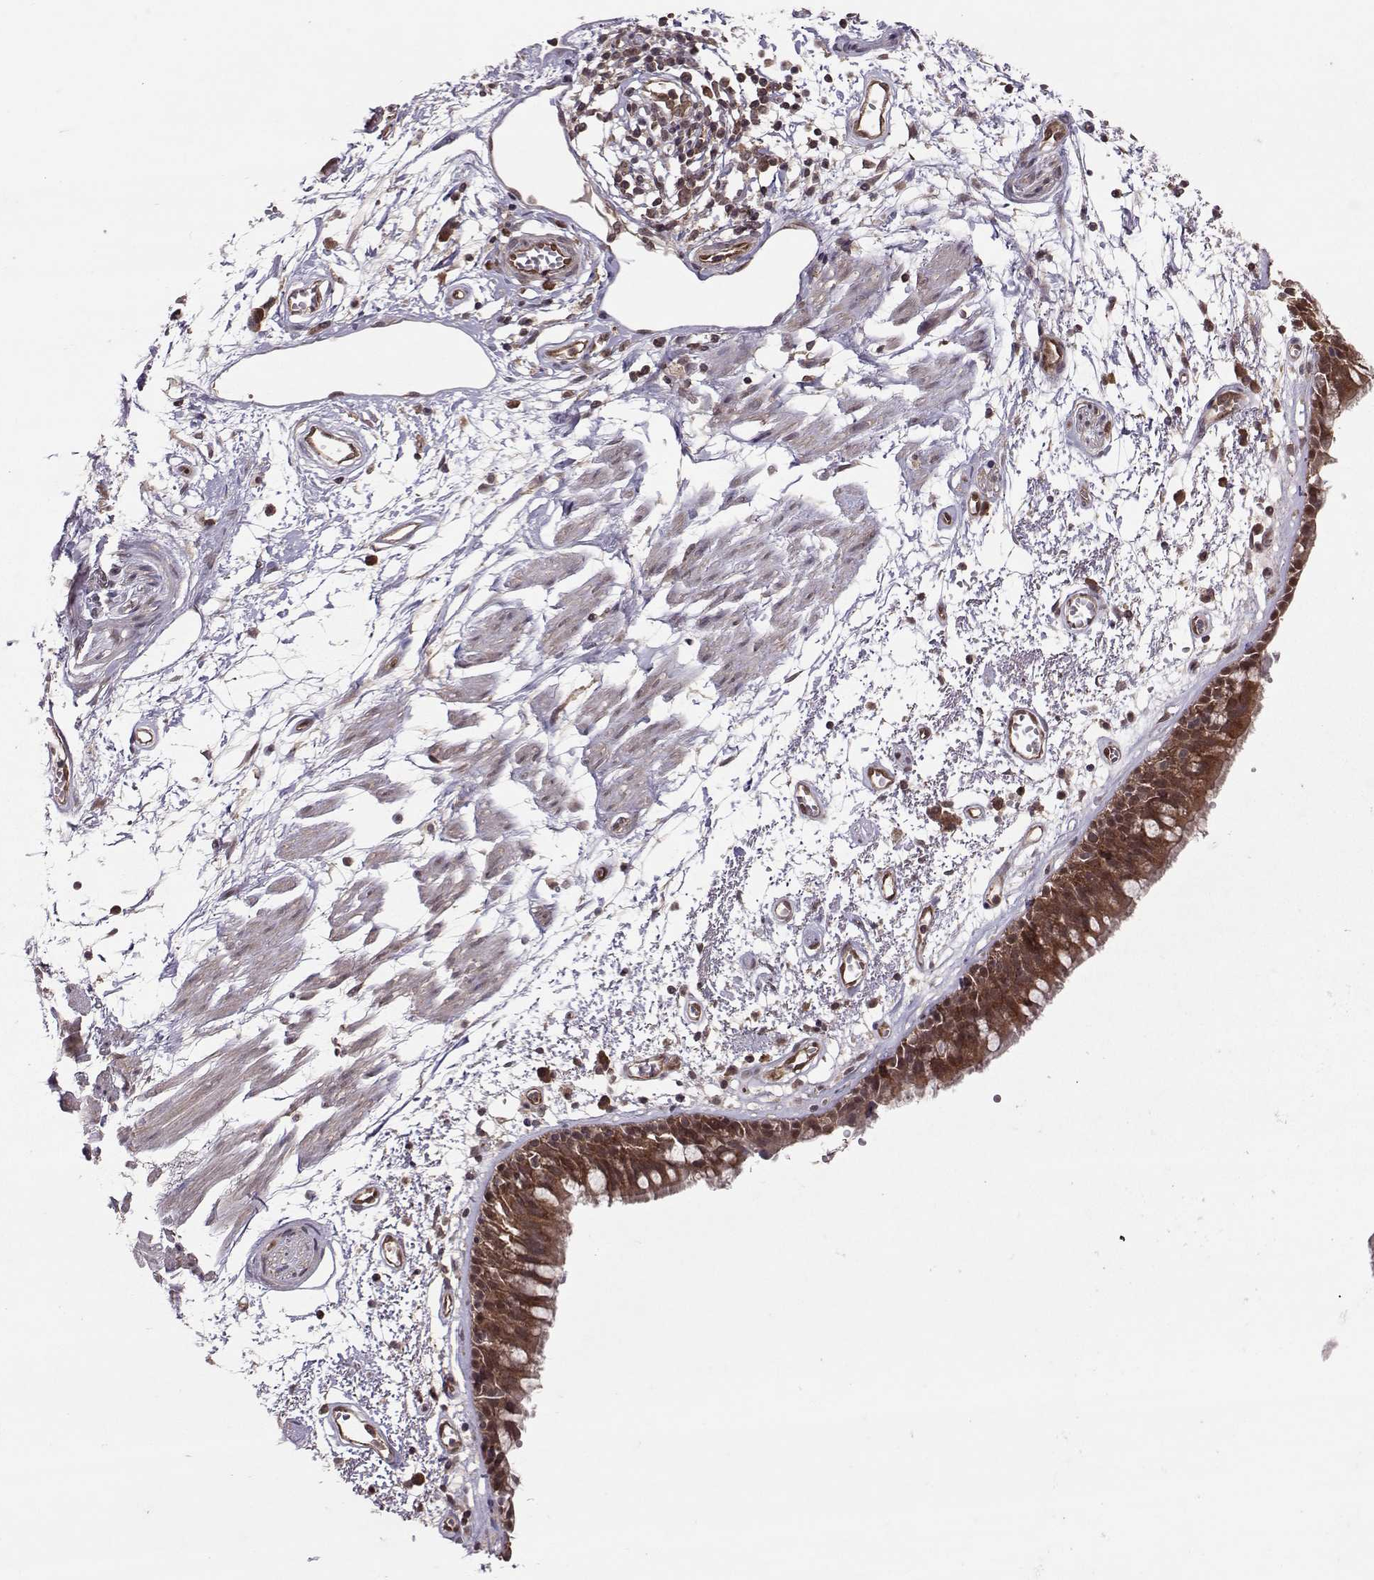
{"staining": {"intensity": "strong", "quantity": ">75%", "location": "cytoplasmic/membranous"}, "tissue": "bronchus", "cell_type": "Respiratory epithelial cells", "image_type": "normal", "snomed": [{"axis": "morphology", "description": "Normal tissue, NOS"}, {"axis": "morphology", "description": "Squamous cell carcinoma, NOS"}, {"axis": "topography", "description": "Cartilage tissue"}, {"axis": "topography", "description": "Bronchus"}, {"axis": "topography", "description": "Lung"}], "caption": "Respiratory epithelial cells display strong cytoplasmic/membranous expression in approximately >75% of cells in unremarkable bronchus. Using DAB (3,3'-diaminobenzidine) (brown) and hematoxylin (blue) stains, captured at high magnification using brightfield microscopy.", "gene": "PPP2R2A", "patient": {"sex": "male", "age": 66}}